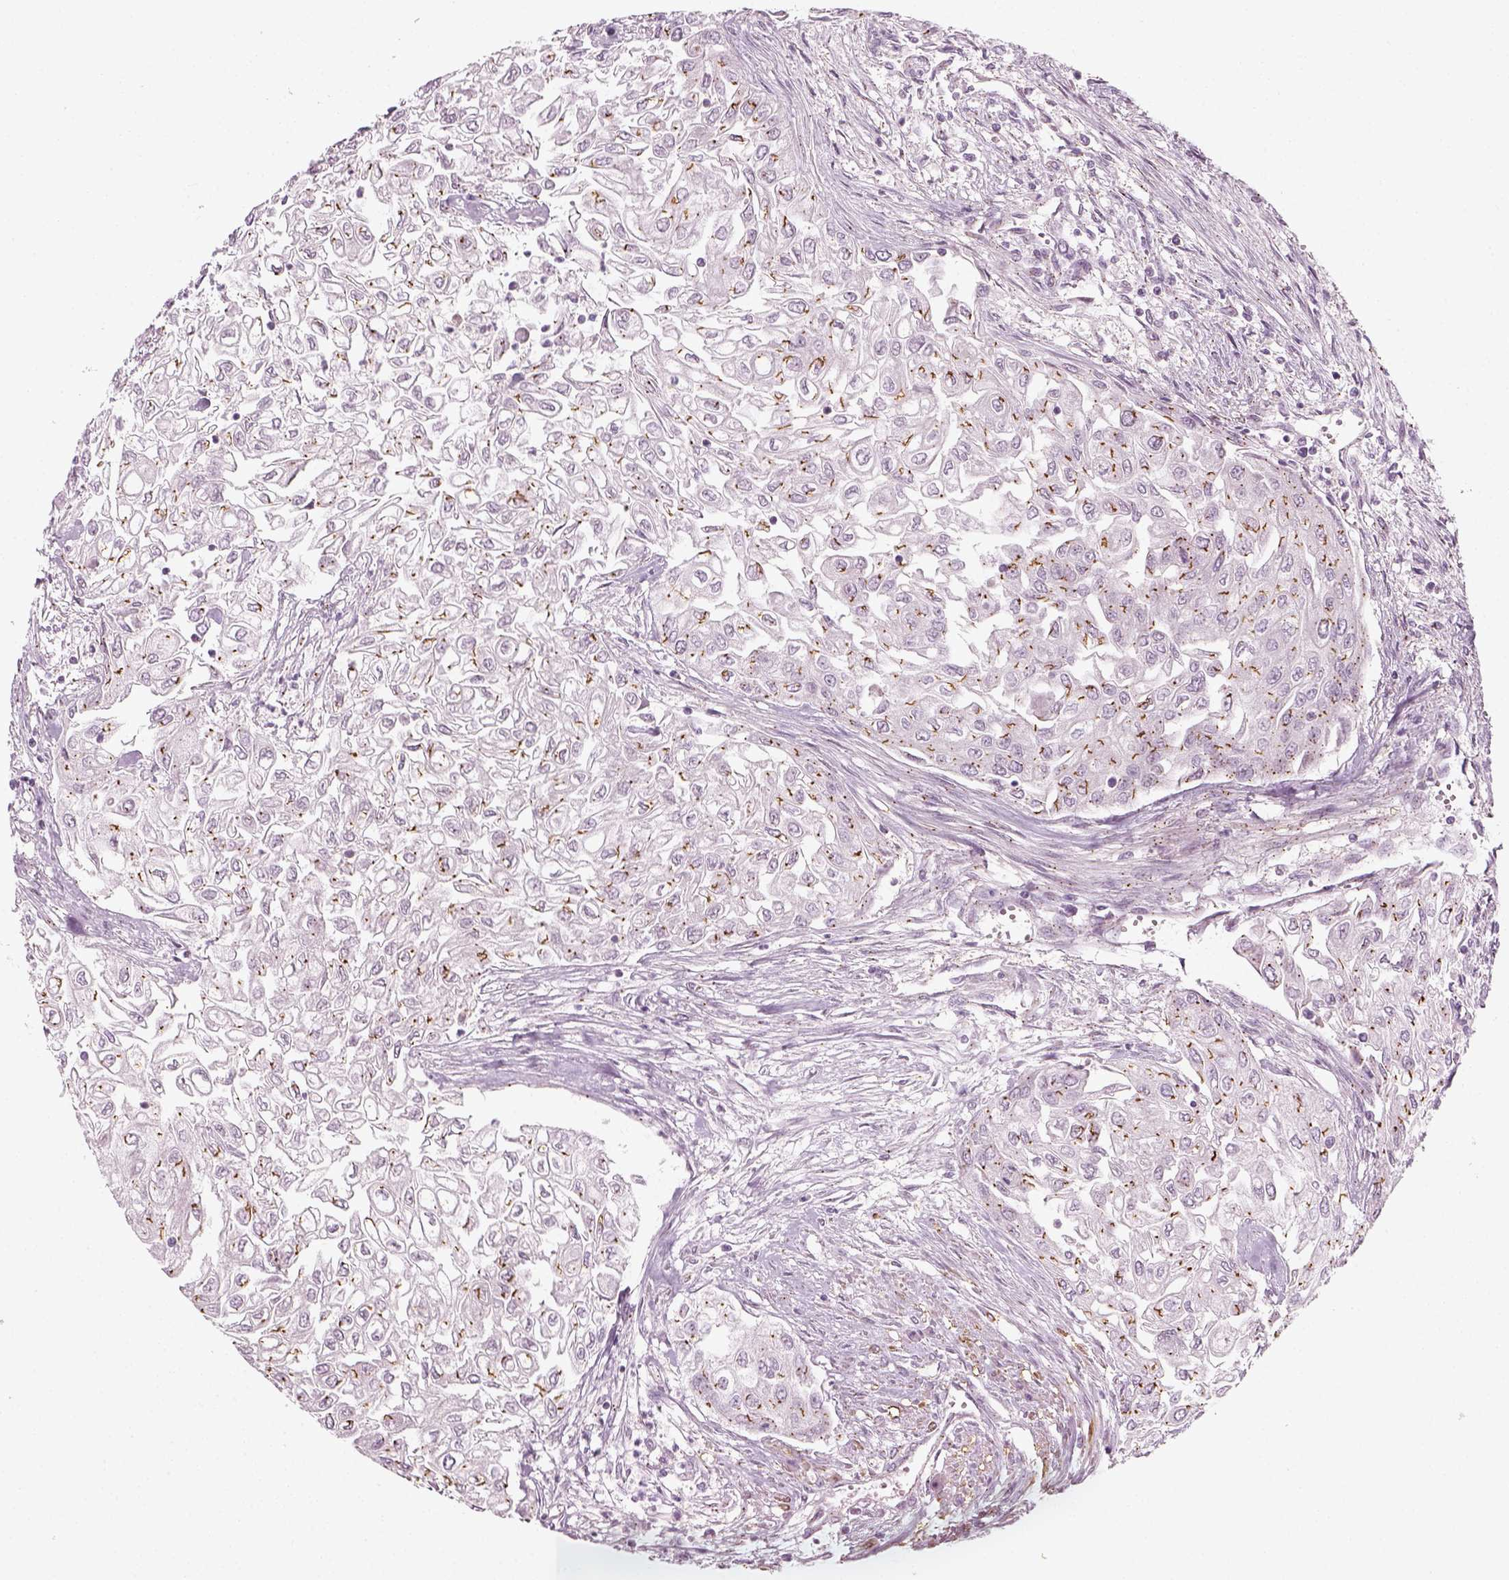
{"staining": {"intensity": "moderate", "quantity": ">75%", "location": "cytoplasmic/membranous"}, "tissue": "urothelial cancer", "cell_type": "Tumor cells", "image_type": "cancer", "snomed": [{"axis": "morphology", "description": "Urothelial carcinoma, High grade"}, {"axis": "topography", "description": "Urinary bladder"}], "caption": "High-grade urothelial carcinoma was stained to show a protein in brown. There is medium levels of moderate cytoplasmic/membranous staining in about >75% of tumor cells. The staining was performed using DAB to visualize the protein expression in brown, while the nuclei were stained in blue with hematoxylin (Magnification: 20x).", "gene": "MLIP", "patient": {"sex": "male", "age": 62}}